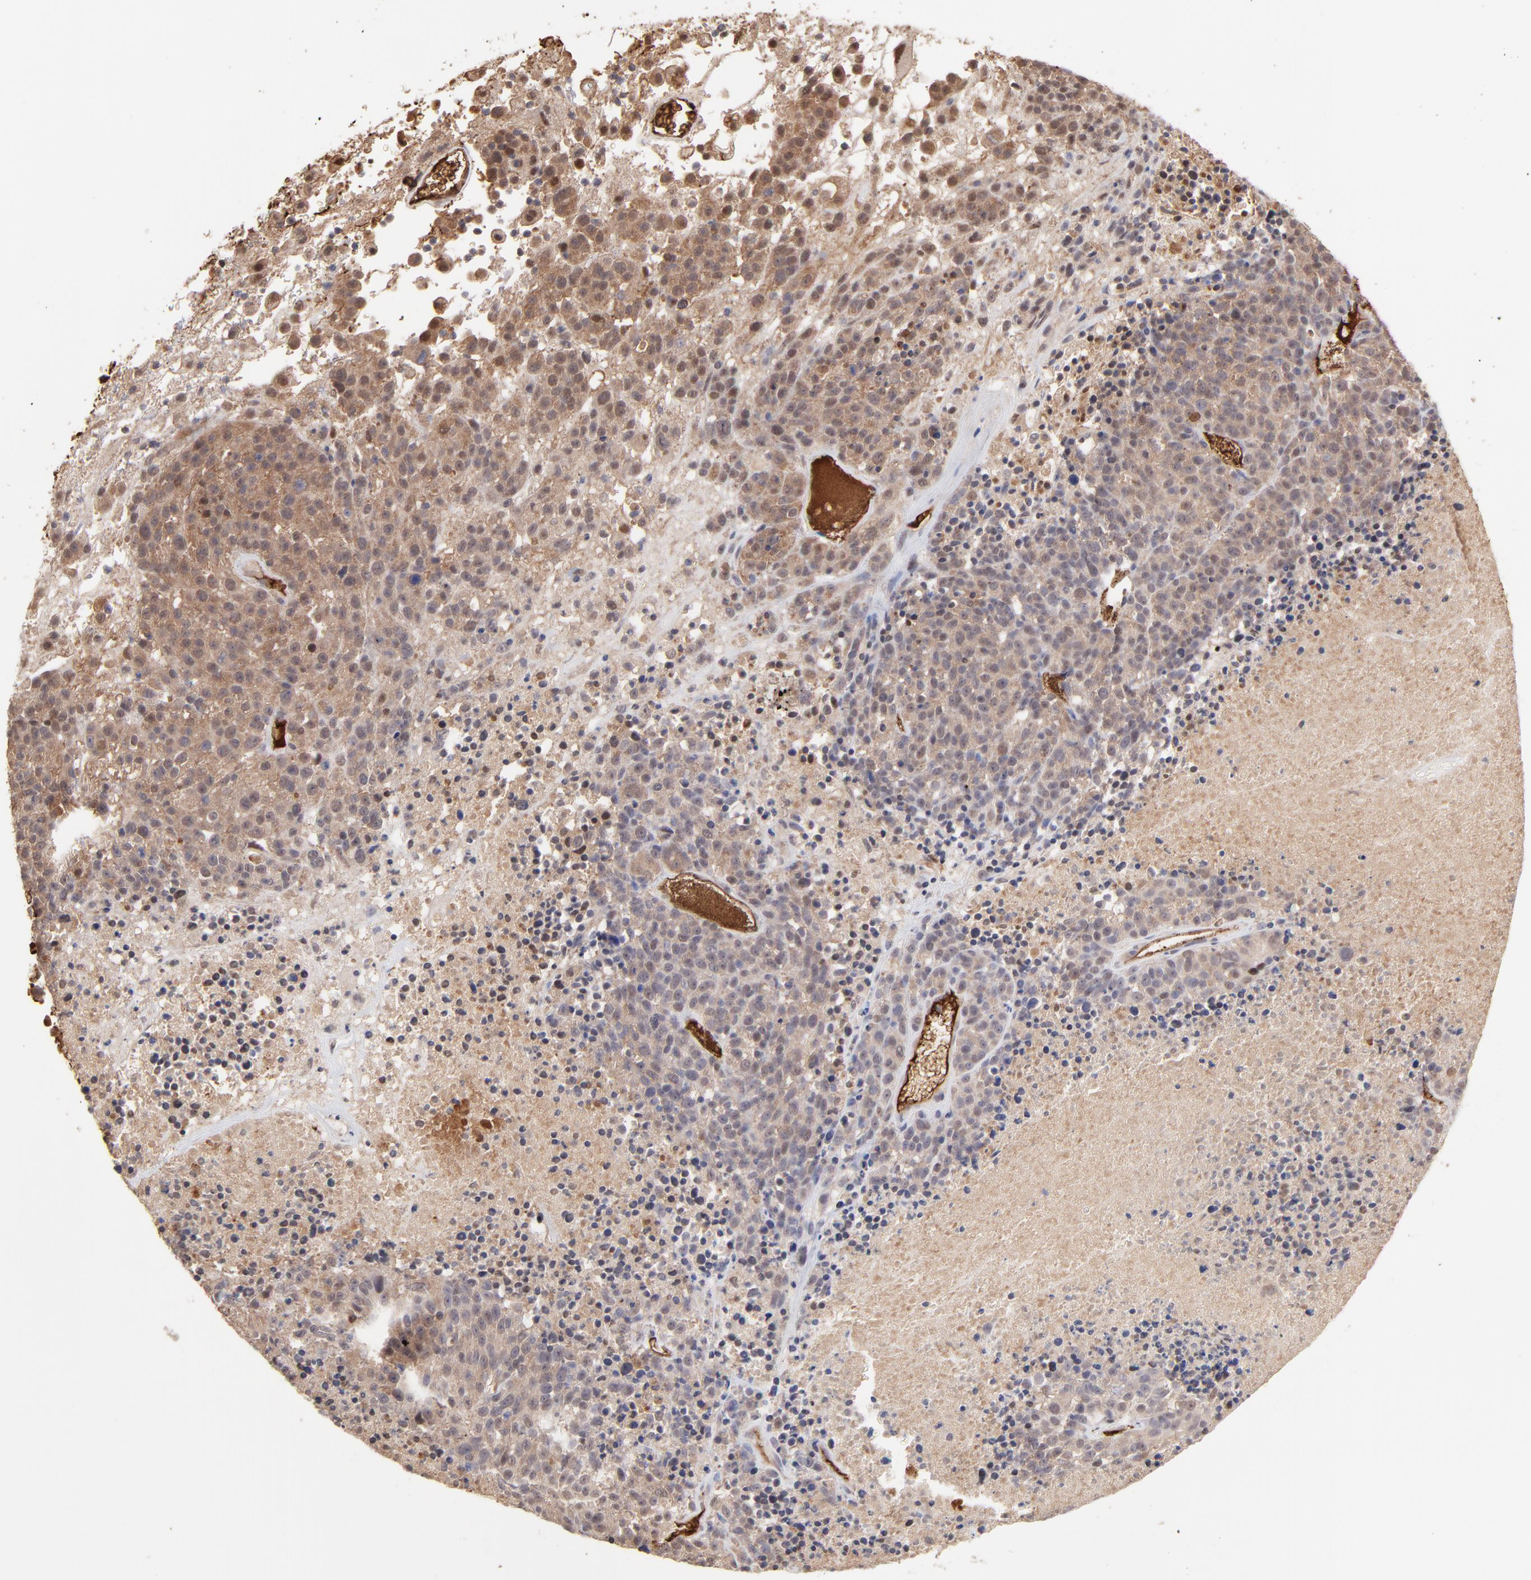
{"staining": {"intensity": "weak", "quantity": ">75%", "location": "cytoplasmic/membranous,nuclear"}, "tissue": "melanoma", "cell_type": "Tumor cells", "image_type": "cancer", "snomed": [{"axis": "morphology", "description": "Malignant melanoma, Metastatic site"}, {"axis": "topography", "description": "Cerebral cortex"}], "caption": "Human malignant melanoma (metastatic site) stained with a brown dye shows weak cytoplasmic/membranous and nuclear positive staining in approximately >75% of tumor cells.", "gene": "PSMD14", "patient": {"sex": "female", "age": 52}}